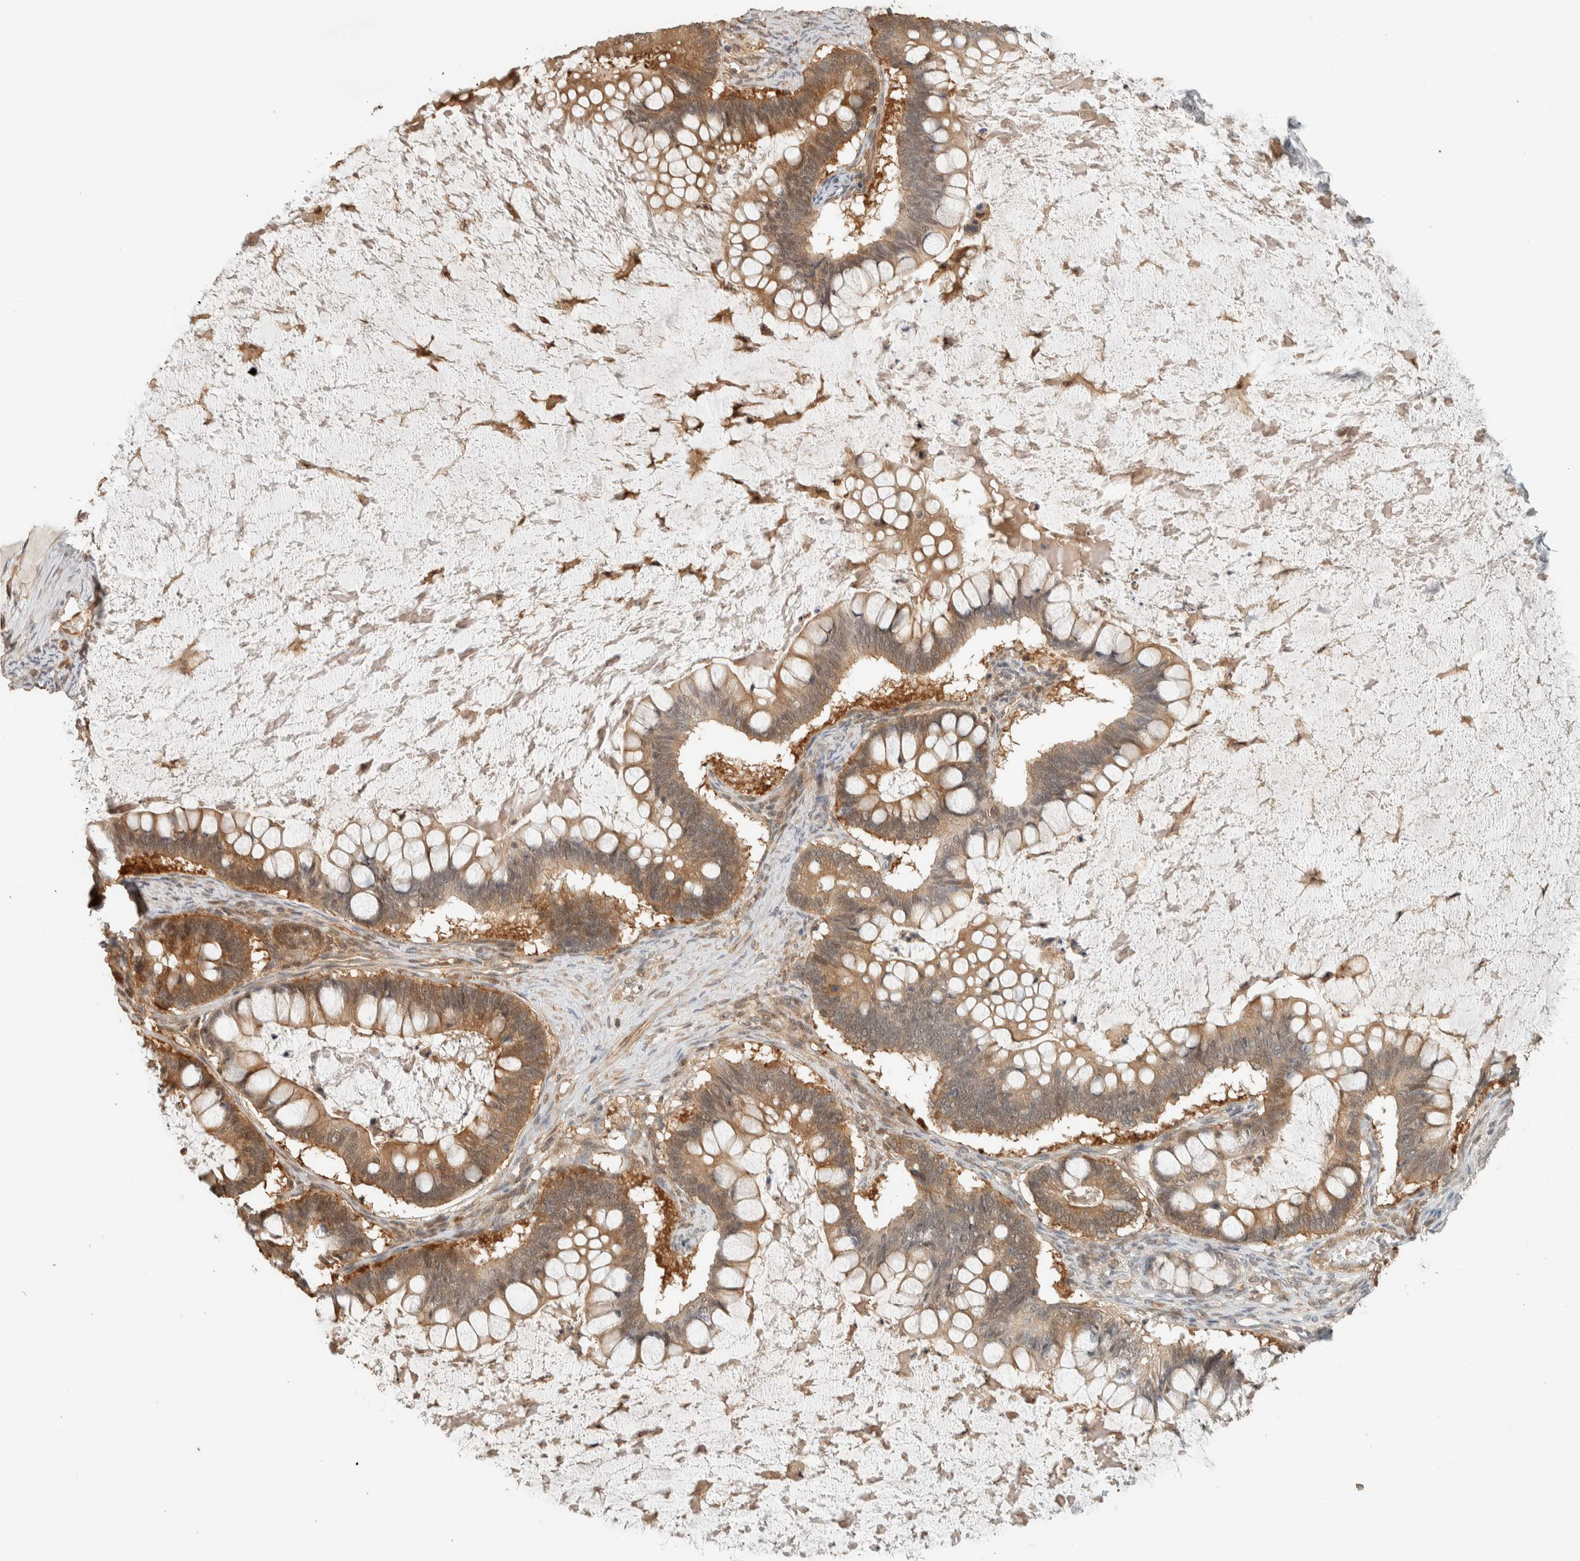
{"staining": {"intensity": "moderate", "quantity": ">75%", "location": "cytoplasmic/membranous"}, "tissue": "ovarian cancer", "cell_type": "Tumor cells", "image_type": "cancer", "snomed": [{"axis": "morphology", "description": "Cystadenocarcinoma, mucinous, NOS"}, {"axis": "topography", "description": "Ovary"}], "caption": "High-power microscopy captured an immunohistochemistry micrograph of ovarian cancer, revealing moderate cytoplasmic/membranous expression in about >75% of tumor cells.", "gene": "ADSS2", "patient": {"sex": "female", "age": 61}}